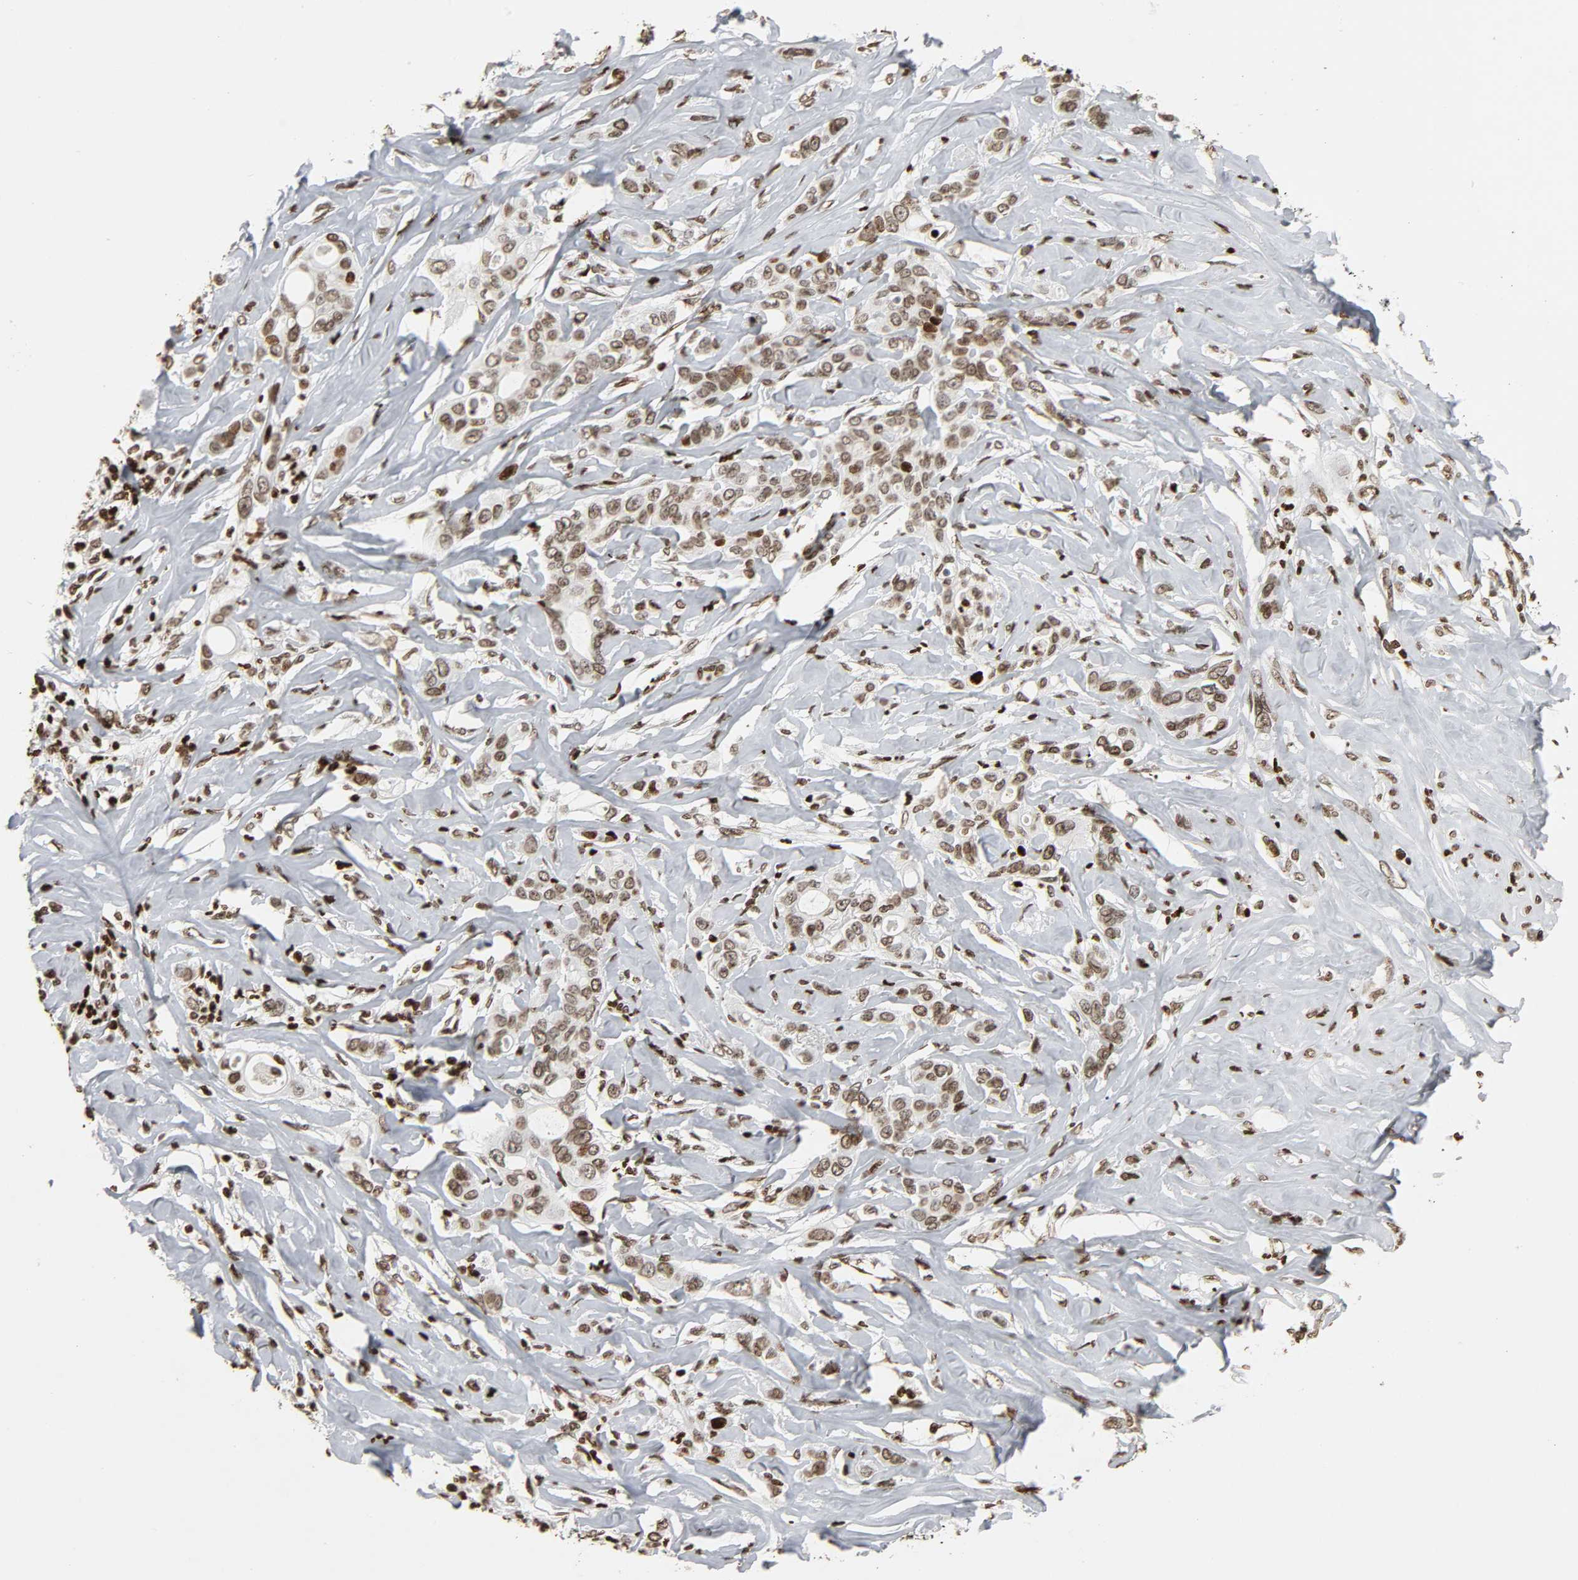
{"staining": {"intensity": "moderate", "quantity": ">75%", "location": "nuclear"}, "tissue": "liver cancer", "cell_type": "Tumor cells", "image_type": "cancer", "snomed": [{"axis": "morphology", "description": "Cholangiocarcinoma"}, {"axis": "topography", "description": "Liver"}], "caption": "DAB immunohistochemical staining of liver cholangiocarcinoma demonstrates moderate nuclear protein positivity in about >75% of tumor cells.", "gene": "RXRA", "patient": {"sex": "female", "age": 67}}